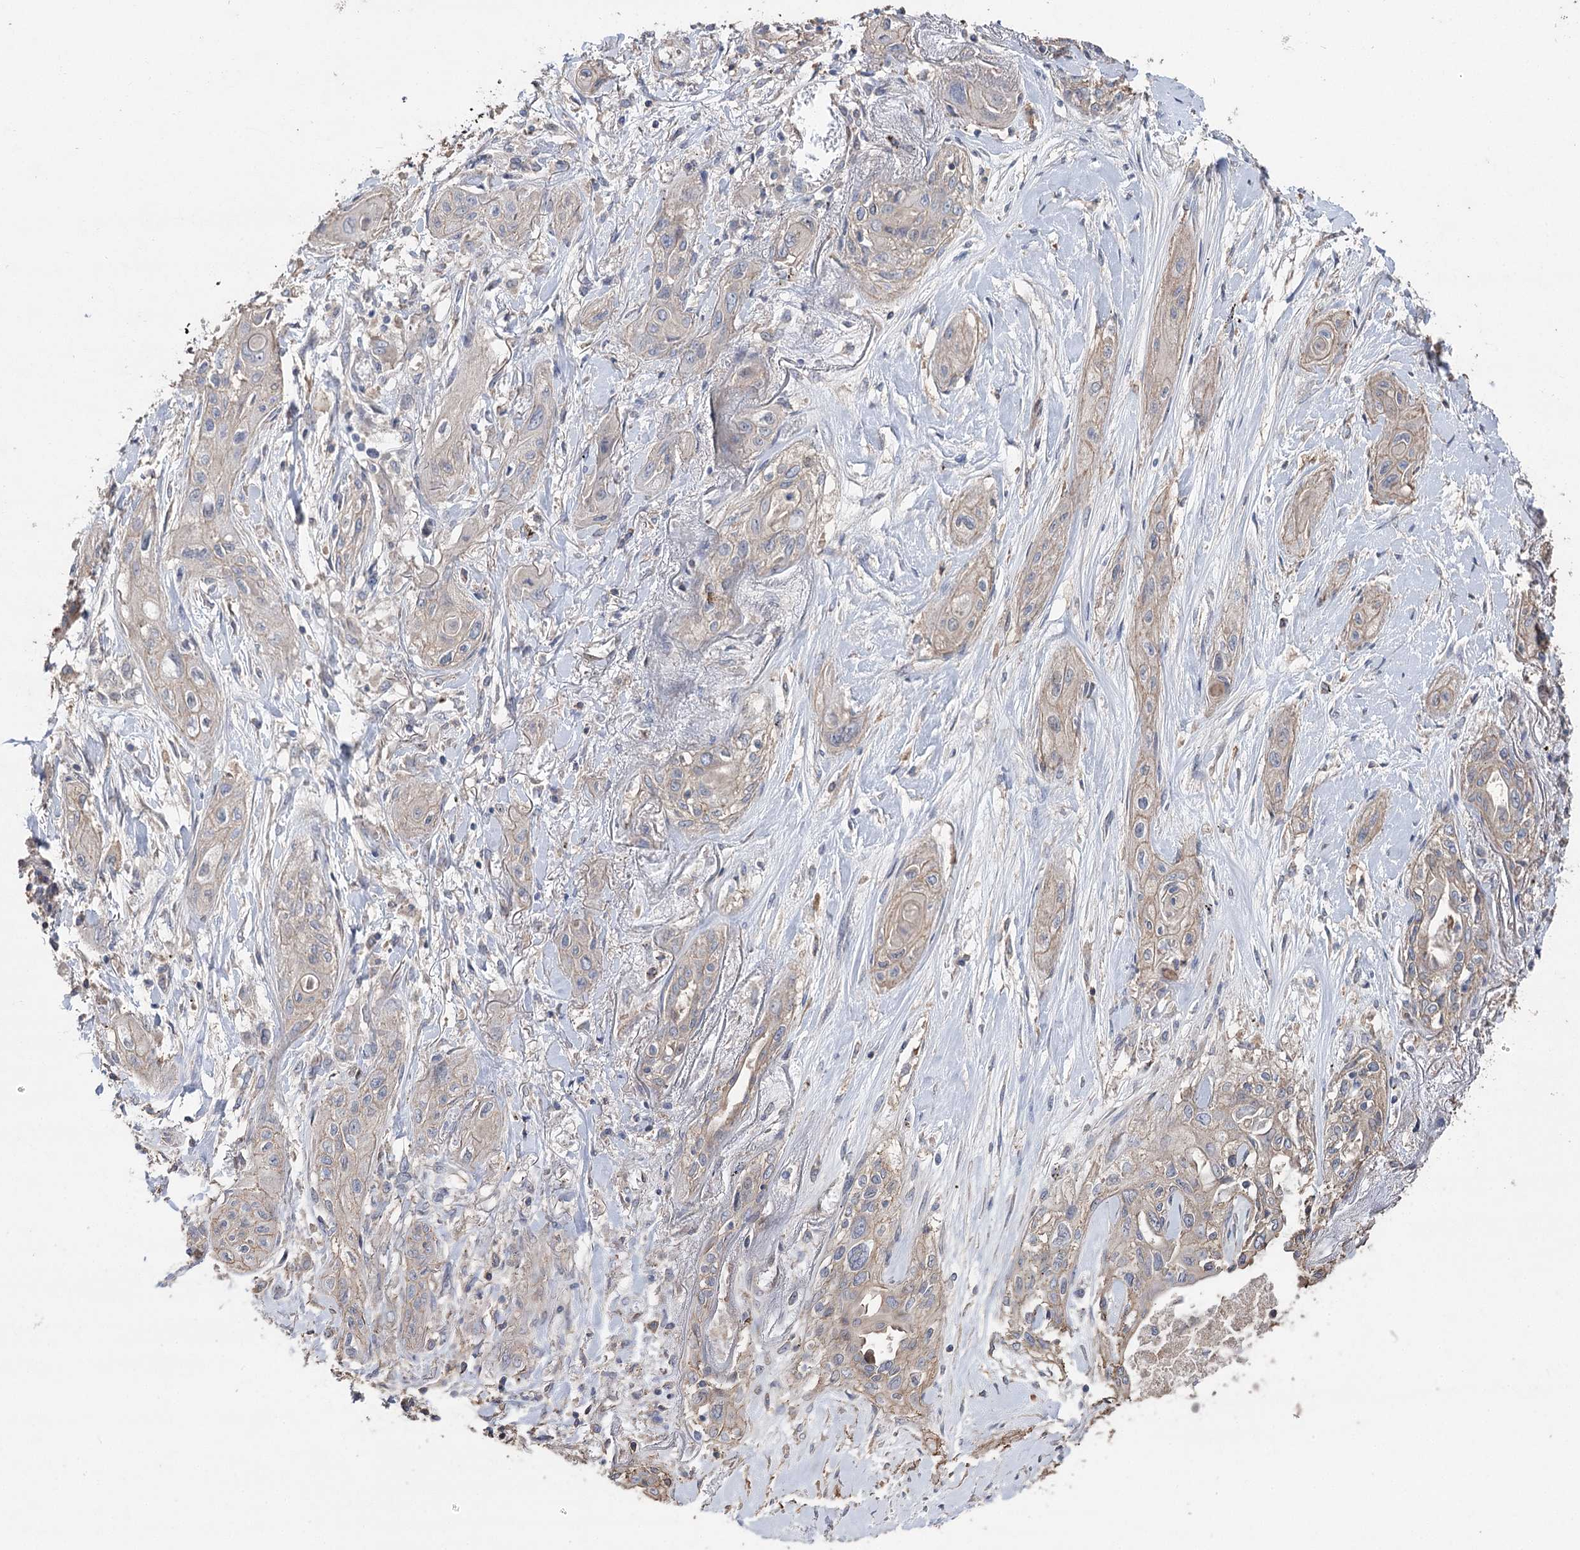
{"staining": {"intensity": "negative", "quantity": "none", "location": "none"}, "tissue": "lung cancer", "cell_type": "Tumor cells", "image_type": "cancer", "snomed": [{"axis": "morphology", "description": "Squamous cell carcinoma, NOS"}, {"axis": "topography", "description": "Lung"}], "caption": "A micrograph of human lung cancer (squamous cell carcinoma) is negative for staining in tumor cells.", "gene": "FAM13B", "patient": {"sex": "female", "age": 47}}